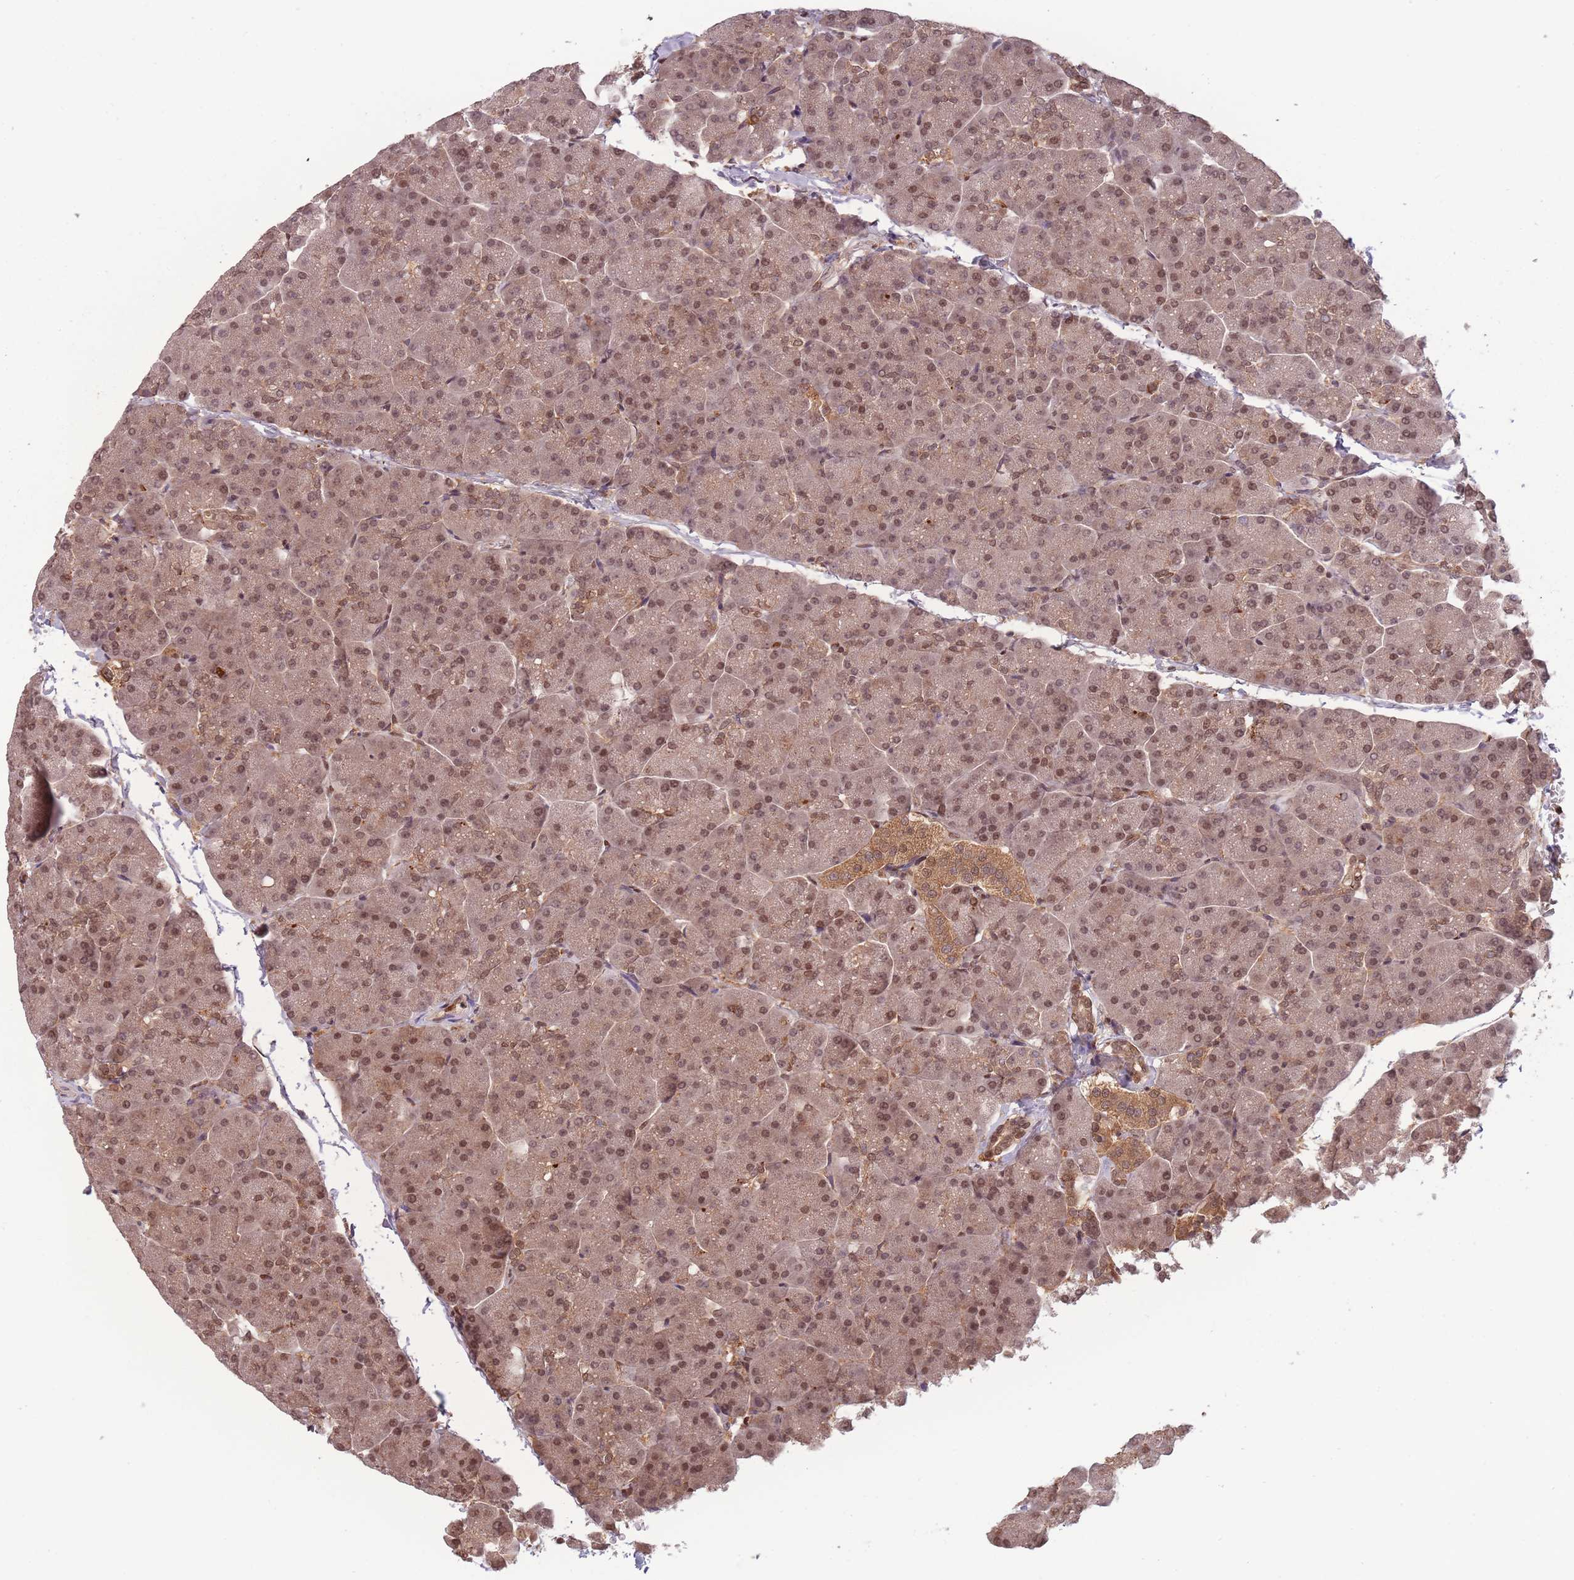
{"staining": {"intensity": "moderate", "quantity": ">75%", "location": "cytoplasmic/membranous,nuclear"}, "tissue": "pancreas", "cell_type": "Exocrine glandular cells", "image_type": "normal", "snomed": [{"axis": "morphology", "description": "Normal tissue, NOS"}, {"axis": "topography", "description": "Pancreas"}, {"axis": "topography", "description": "Peripheral nerve tissue"}], "caption": "Protein staining exhibits moderate cytoplasmic/membranous,nuclear positivity in about >75% of exocrine glandular cells in benign pancreas. (DAB (3,3'-diaminobenzidine) = brown stain, brightfield microscopy at high magnification).", "gene": "RPS27A", "patient": {"sex": "male", "age": 54}}